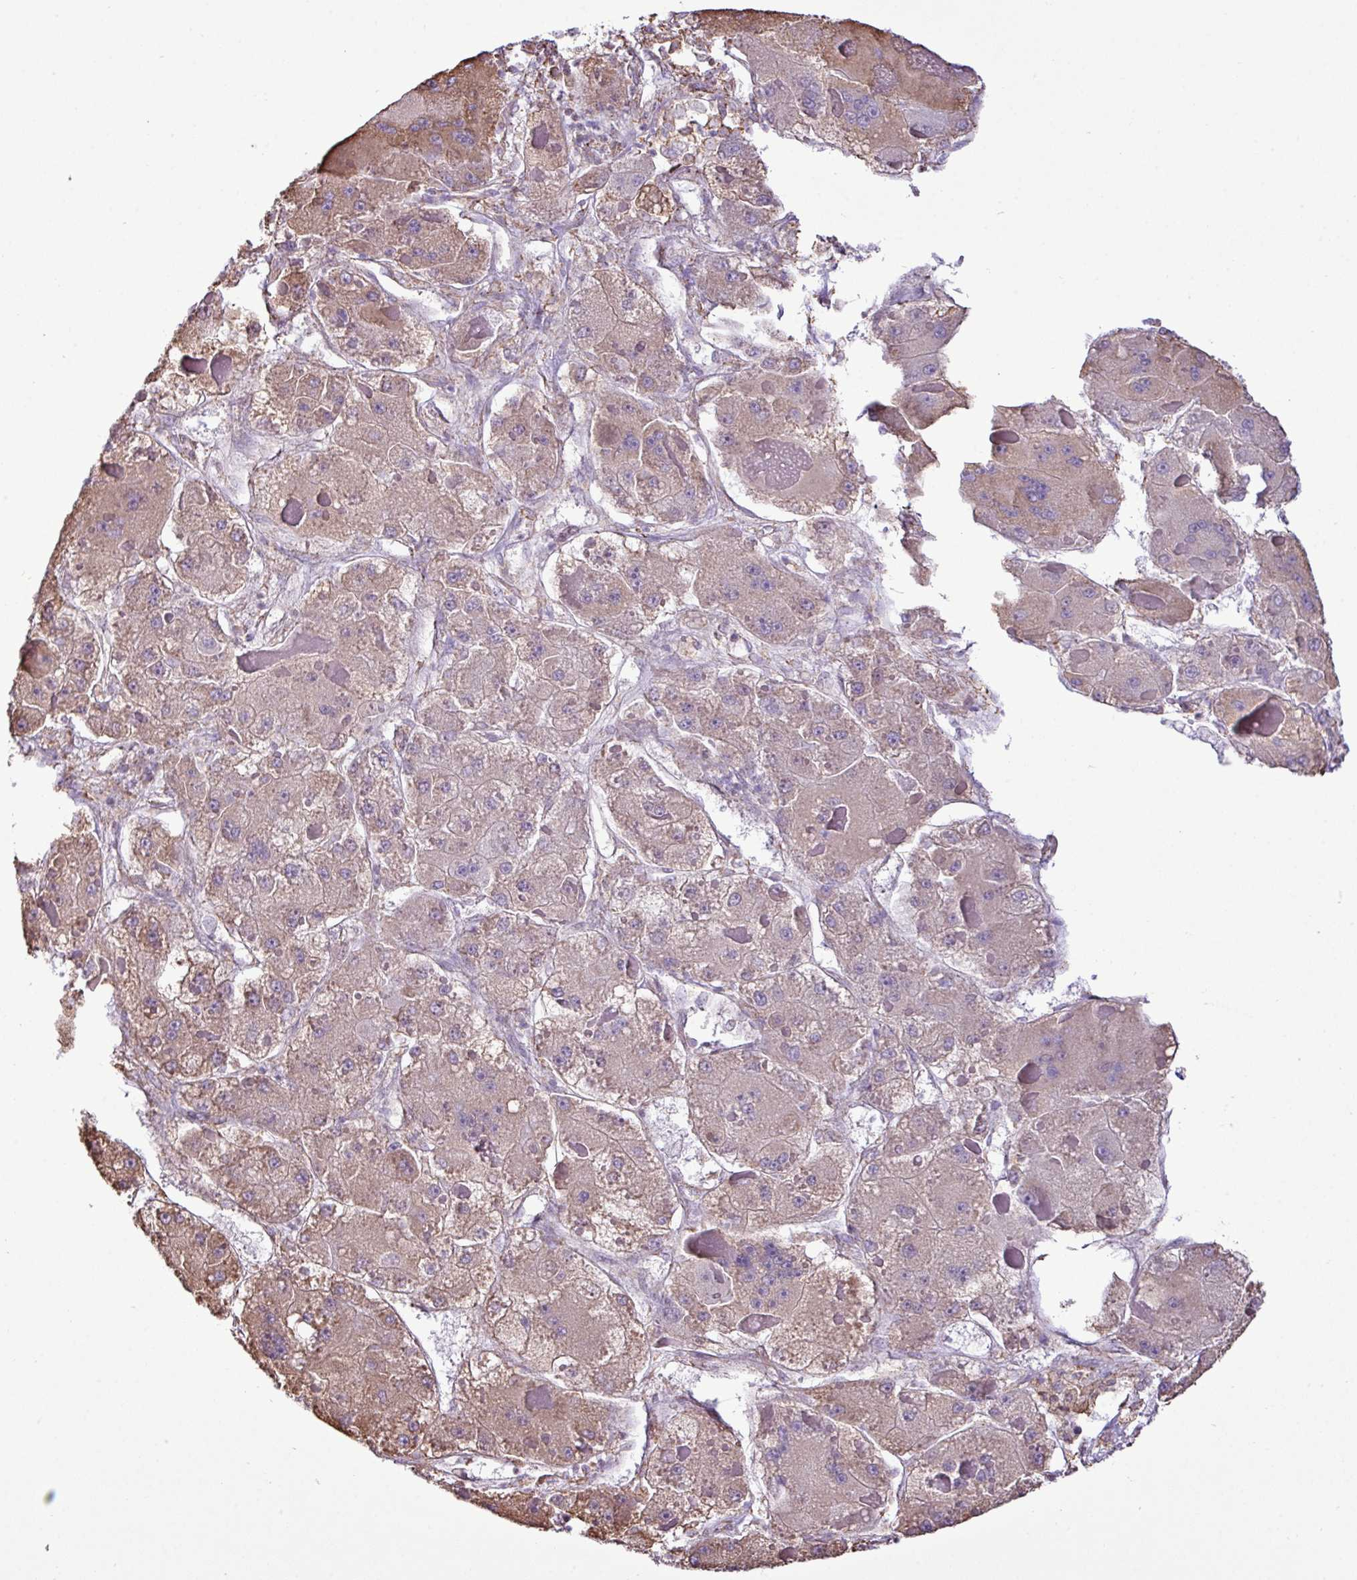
{"staining": {"intensity": "weak", "quantity": ">75%", "location": "cytoplasmic/membranous"}, "tissue": "liver cancer", "cell_type": "Tumor cells", "image_type": "cancer", "snomed": [{"axis": "morphology", "description": "Carcinoma, Hepatocellular, NOS"}, {"axis": "topography", "description": "Liver"}], "caption": "Immunohistochemistry (IHC) photomicrograph of neoplastic tissue: liver cancer (hepatocellular carcinoma) stained using immunohistochemistry (IHC) exhibits low levels of weak protein expression localized specifically in the cytoplasmic/membranous of tumor cells, appearing as a cytoplasmic/membranous brown color.", "gene": "ZSCAN5A", "patient": {"sex": "female", "age": 73}}